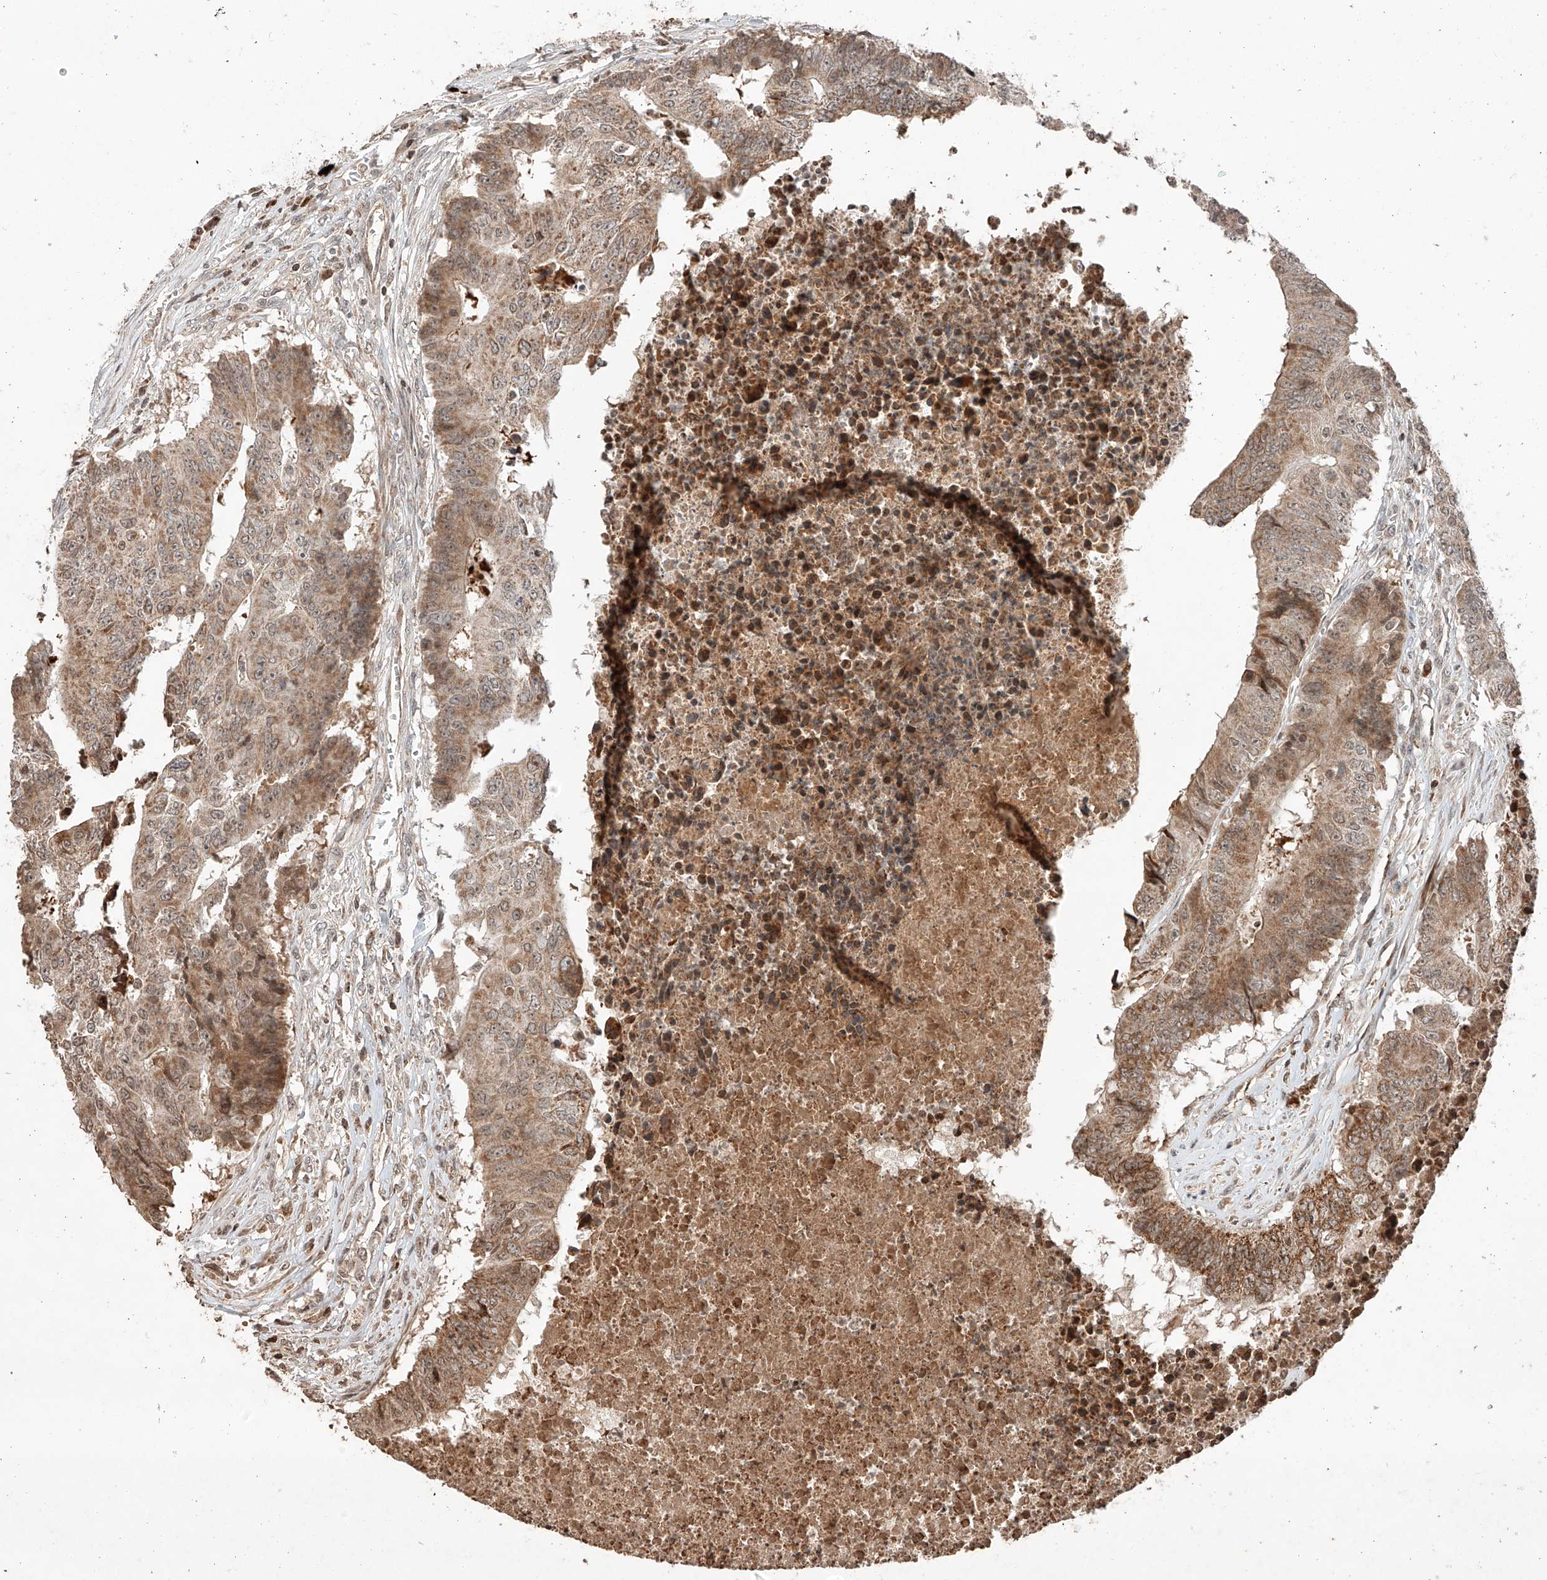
{"staining": {"intensity": "moderate", "quantity": ">75%", "location": "cytoplasmic/membranous,nuclear"}, "tissue": "colorectal cancer", "cell_type": "Tumor cells", "image_type": "cancer", "snomed": [{"axis": "morphology", "description": "Adenocarcinoma, NOS"}, {"axis": "topography", "description": "Colon"}], "caption": "Colorectal adenocarcinoma stained with immunohistochemistry (IHC) displays moderate cytoplasmic/membranous and nuclear staining in approximately >75% of tumor cells. The protein is shown in brown color, while the nuclei are stained blue.", "gene": "ARHGAP33", "patient": {"sex": "male", "age": 87}}